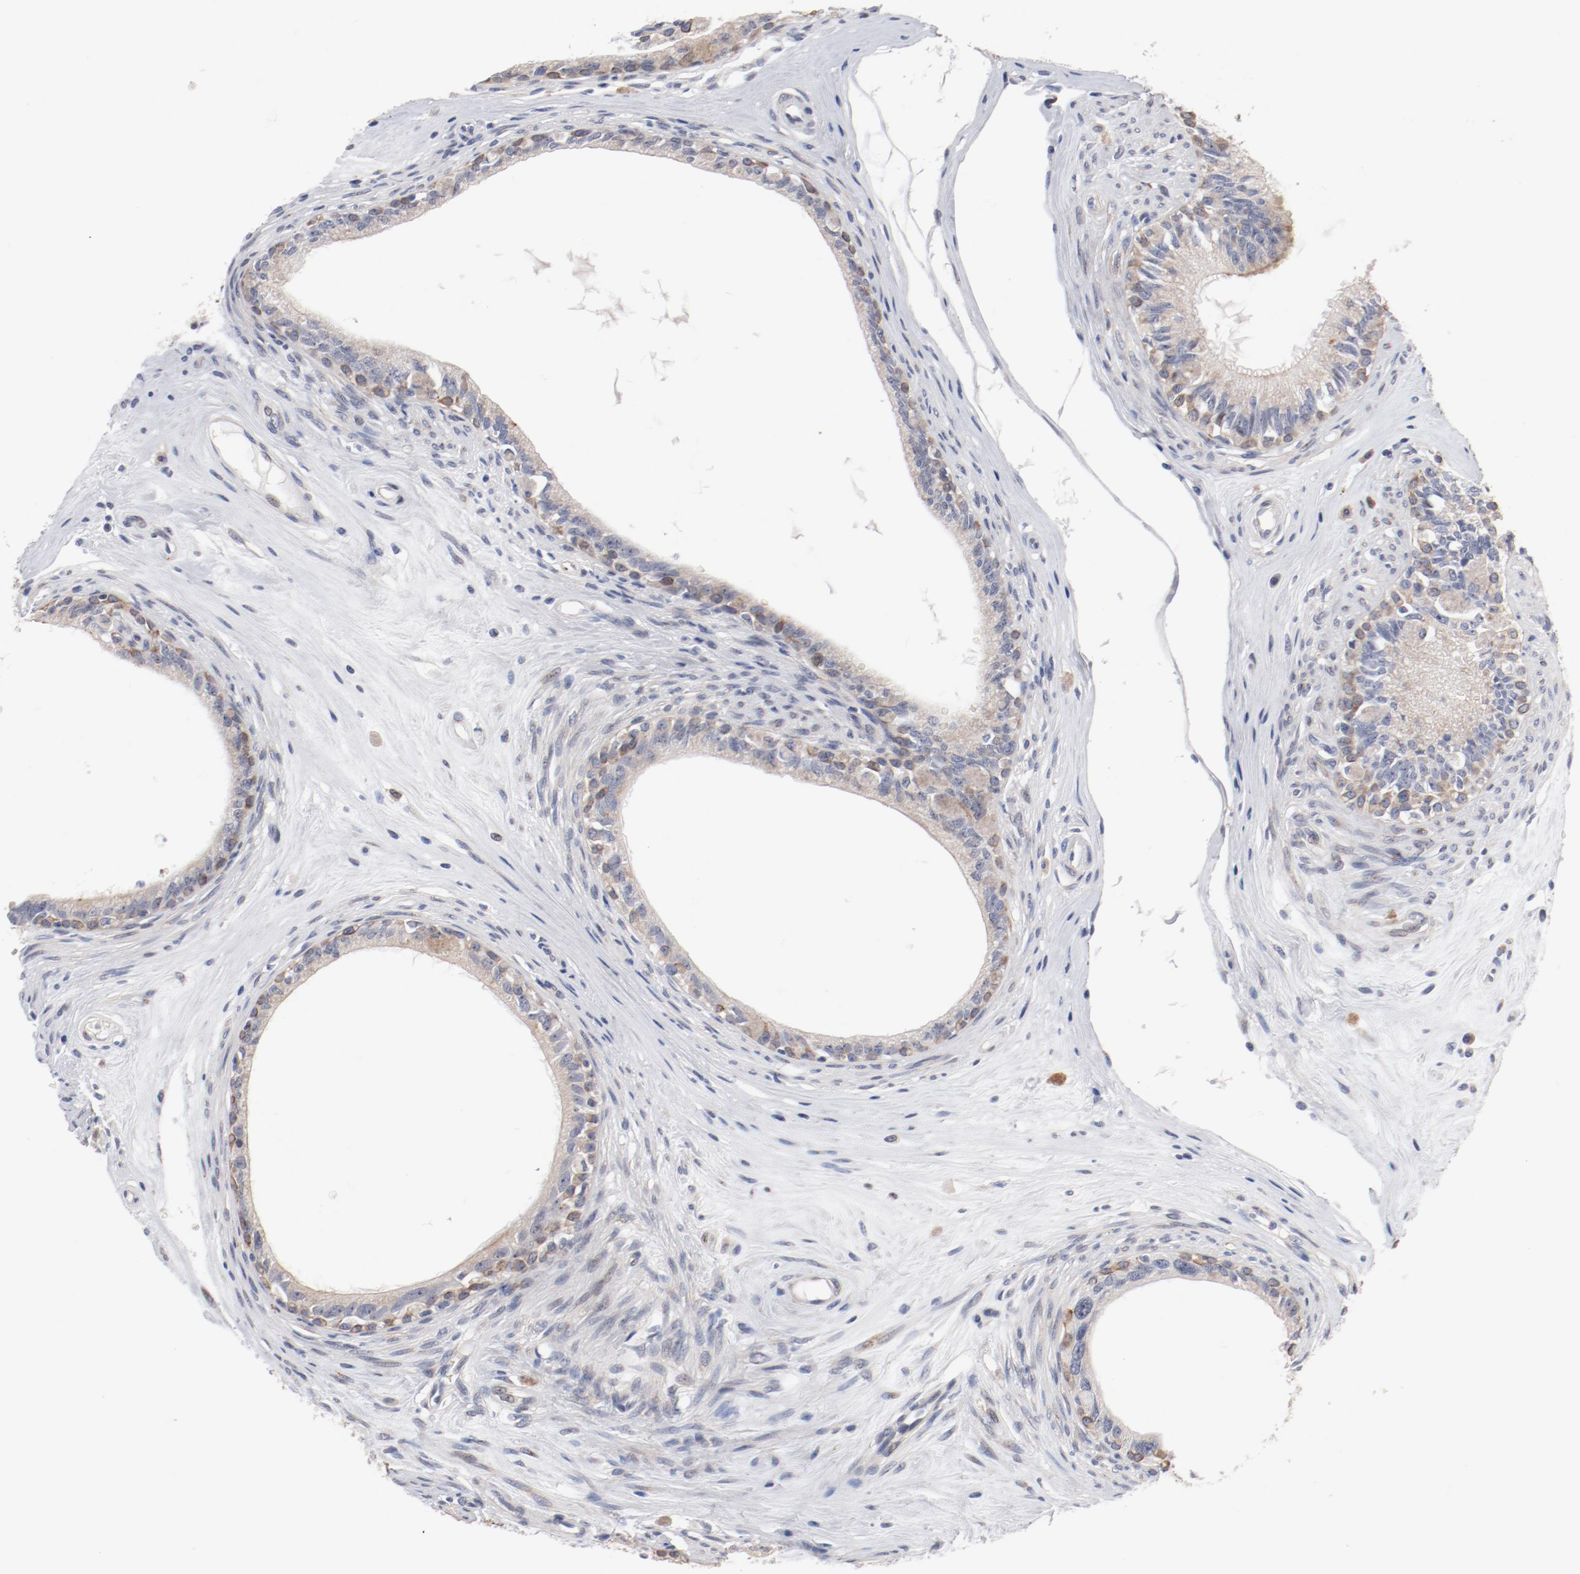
{"staining": {"intensity": "weak", "quantity": ">75%", "location": "cytoplasmic/membranous"}, "tissue": "epididymis", "cell_type": "Glandular cells", "image_type": "normal", "snomed": [{"axis": "morphology", "description": "Normal tissue, NOS"}, {"axis": "morphology", "description": "Inflammation, NOS"}, {"axis": "topography", "description": "Epididymis"}], "caption": "Epididymis stained with immunohistochemistry exhibits weak cytoplasmic/membranous expression in about >75% of glandular cells. The protein of interest is stained brown, and the nuclei are stained in blue (DAB IHC with brightfield microscopy, high magnification).", "gene": "GPR143", "patient": {"sex": "male", "age": 84}}